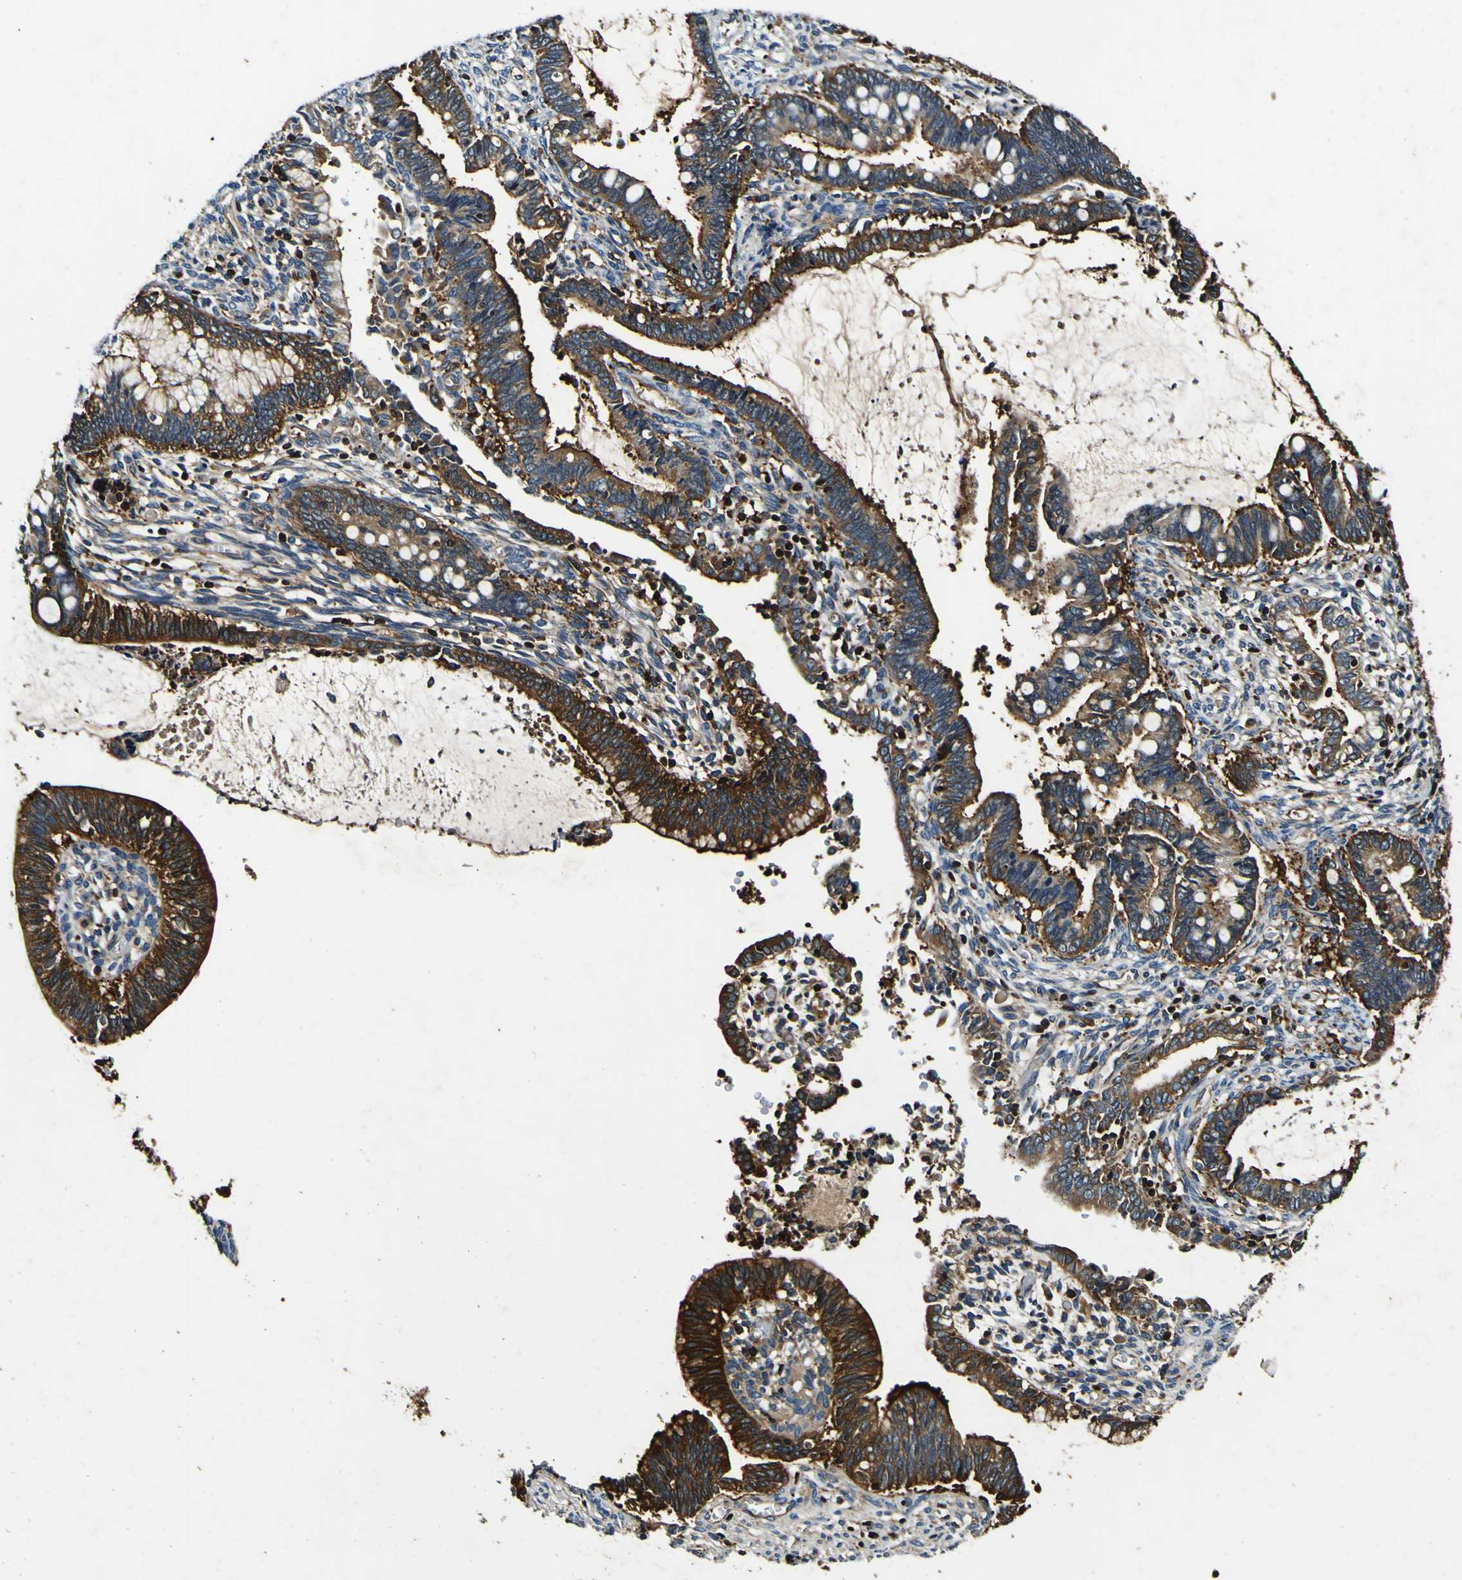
{"staining": {"intensity": "strong", "quantity": ">75%", "location": "cytoplasmic/membranous"}, "tissue": "cervical cancer", "cell_type": "Tumor cells", "image_type": "cancer", "snomed": [{"axis": "morphology", "description": "Adenocarcinoma, NOS"}, {"axis": "topography", "description": "Cervix"}], "caption": "Human adenocarcinoma (cervical) stained with a brown dye displays strong cytoplasmic/membranous positive staining in about >75% of tumor cells.", "gene": "RHOT2", "patient": {"sex": "female", "age": 44}}